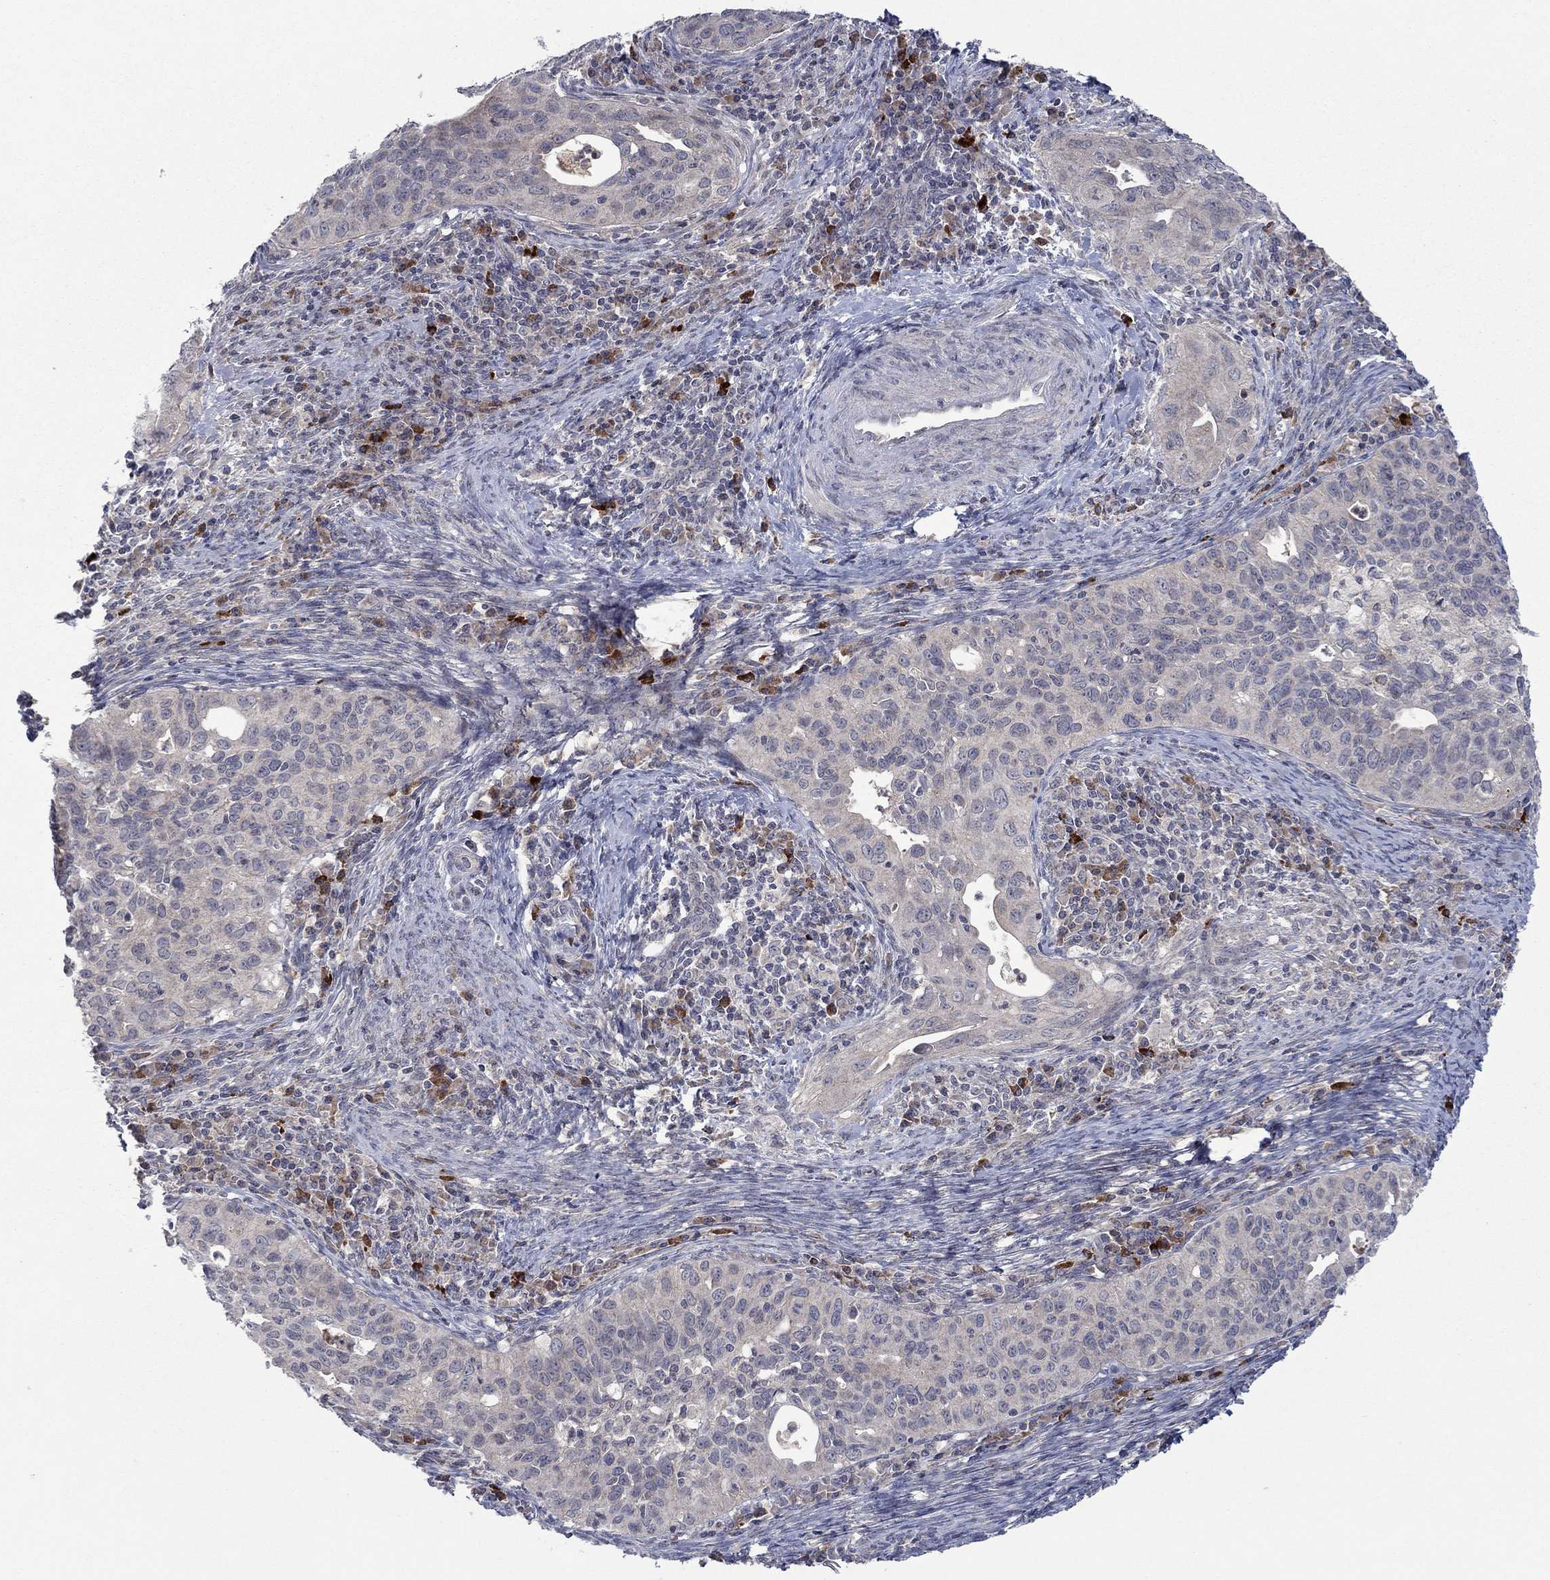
{"staining": {"intensity": "negative", "quantity": "none", "location": "none"}, "tissue": "cervical cancer", "cell_type": "Tumor cells", "image_type": "cancer", "snomed": [{"axis": "morphology", "description": "Squamous cell carcinoma, NOS"}, {"axis": "topography", "description": "Cervix"}], "caption": "The photomicrograph reveals no staining of tumor cells in squamous cell carcinoma (cervical).", "gene": "IL4", "patient": {"sex": "female", "age": 26}}